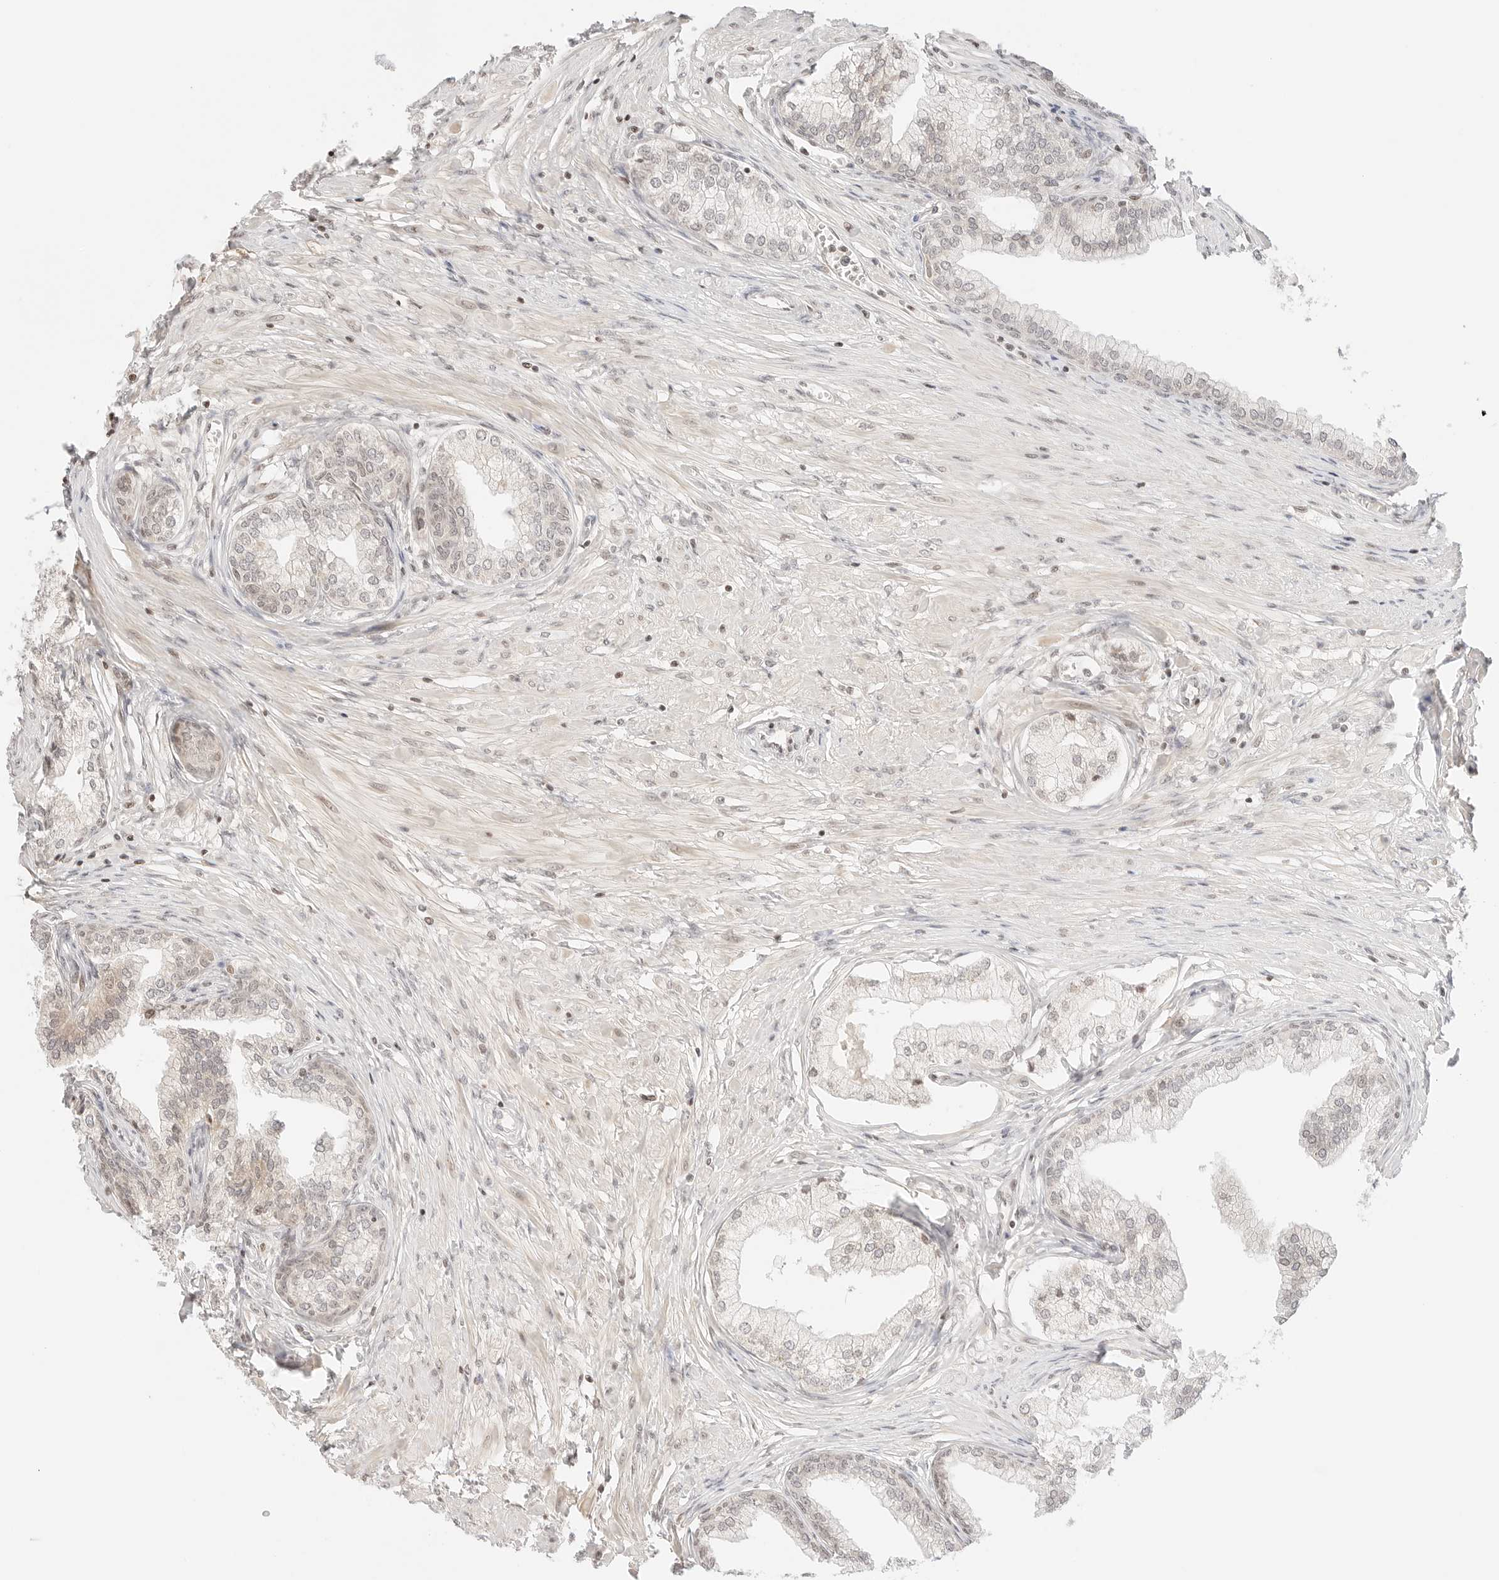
{"staining": {"intensity": "weak", "quantity": "25%-75%", "location": "cytoplasmic/membranous,nuclear"}, "tissue": "prostate", "cell_type": "Glandular cells", "image_type": "normal", "snomed": [{"axis": "morphology", "description": "Normal tissue, NOS"}, {"axis": "morphology", "description": "Urothelial carcinoma, Low grade"}, {"axis": "topography", "description": "Urinary bladder"}, {"axis": "topography", "description": "Prostate"}], "caption": "This micrograph displays immunohistochemistry (IHC) staining of normal prostate, with low weak cytoplasmic/membranous,nuclear expression in about 25%-75% of glandular cells.", "gene": "RPS6KL1", "patient": {"sex": "male", "age": 60}}